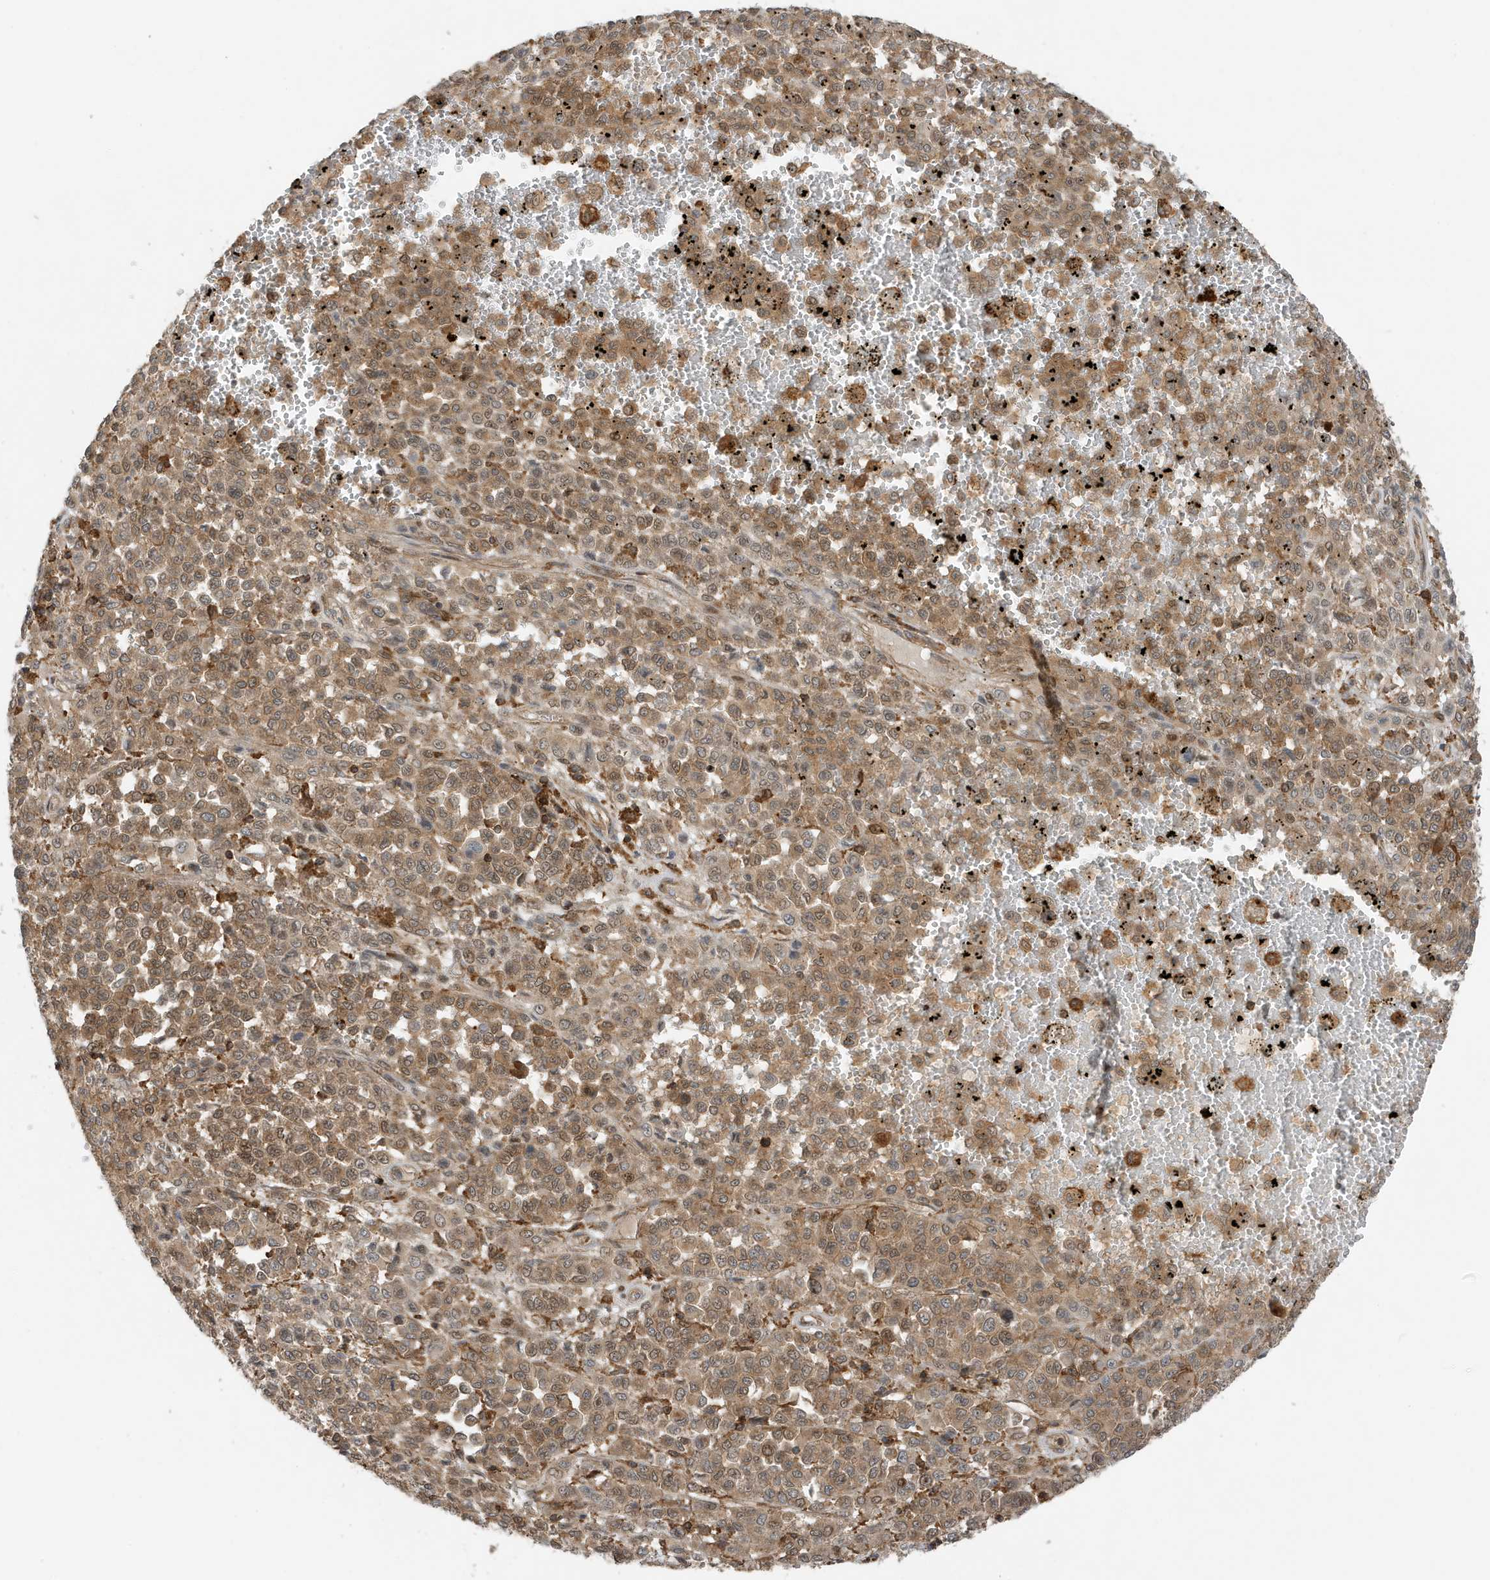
{"staining": {"intensity": "moderate", "quantity": ">75%", "location": "cytoplasmic/membranous,nuclear"}, "tissue": "melanoma", "cell_type": "Tumor cells", "image_type": "cancer", "snomed": [{"axis": "morphology", "description": "Malignant melanoma, Metastatic site"}, {"axis": "topography", "description": "Pancreas"}], "caption": "IHC micrograph of melanoma stained for a protein (brown), which shows medium levels of moderate cytoplasmic/membranous and nuclear expression in about >75% of tumor cells.", "gene": "TATDN3", "patient": {"sex": "female", "age": 30}}